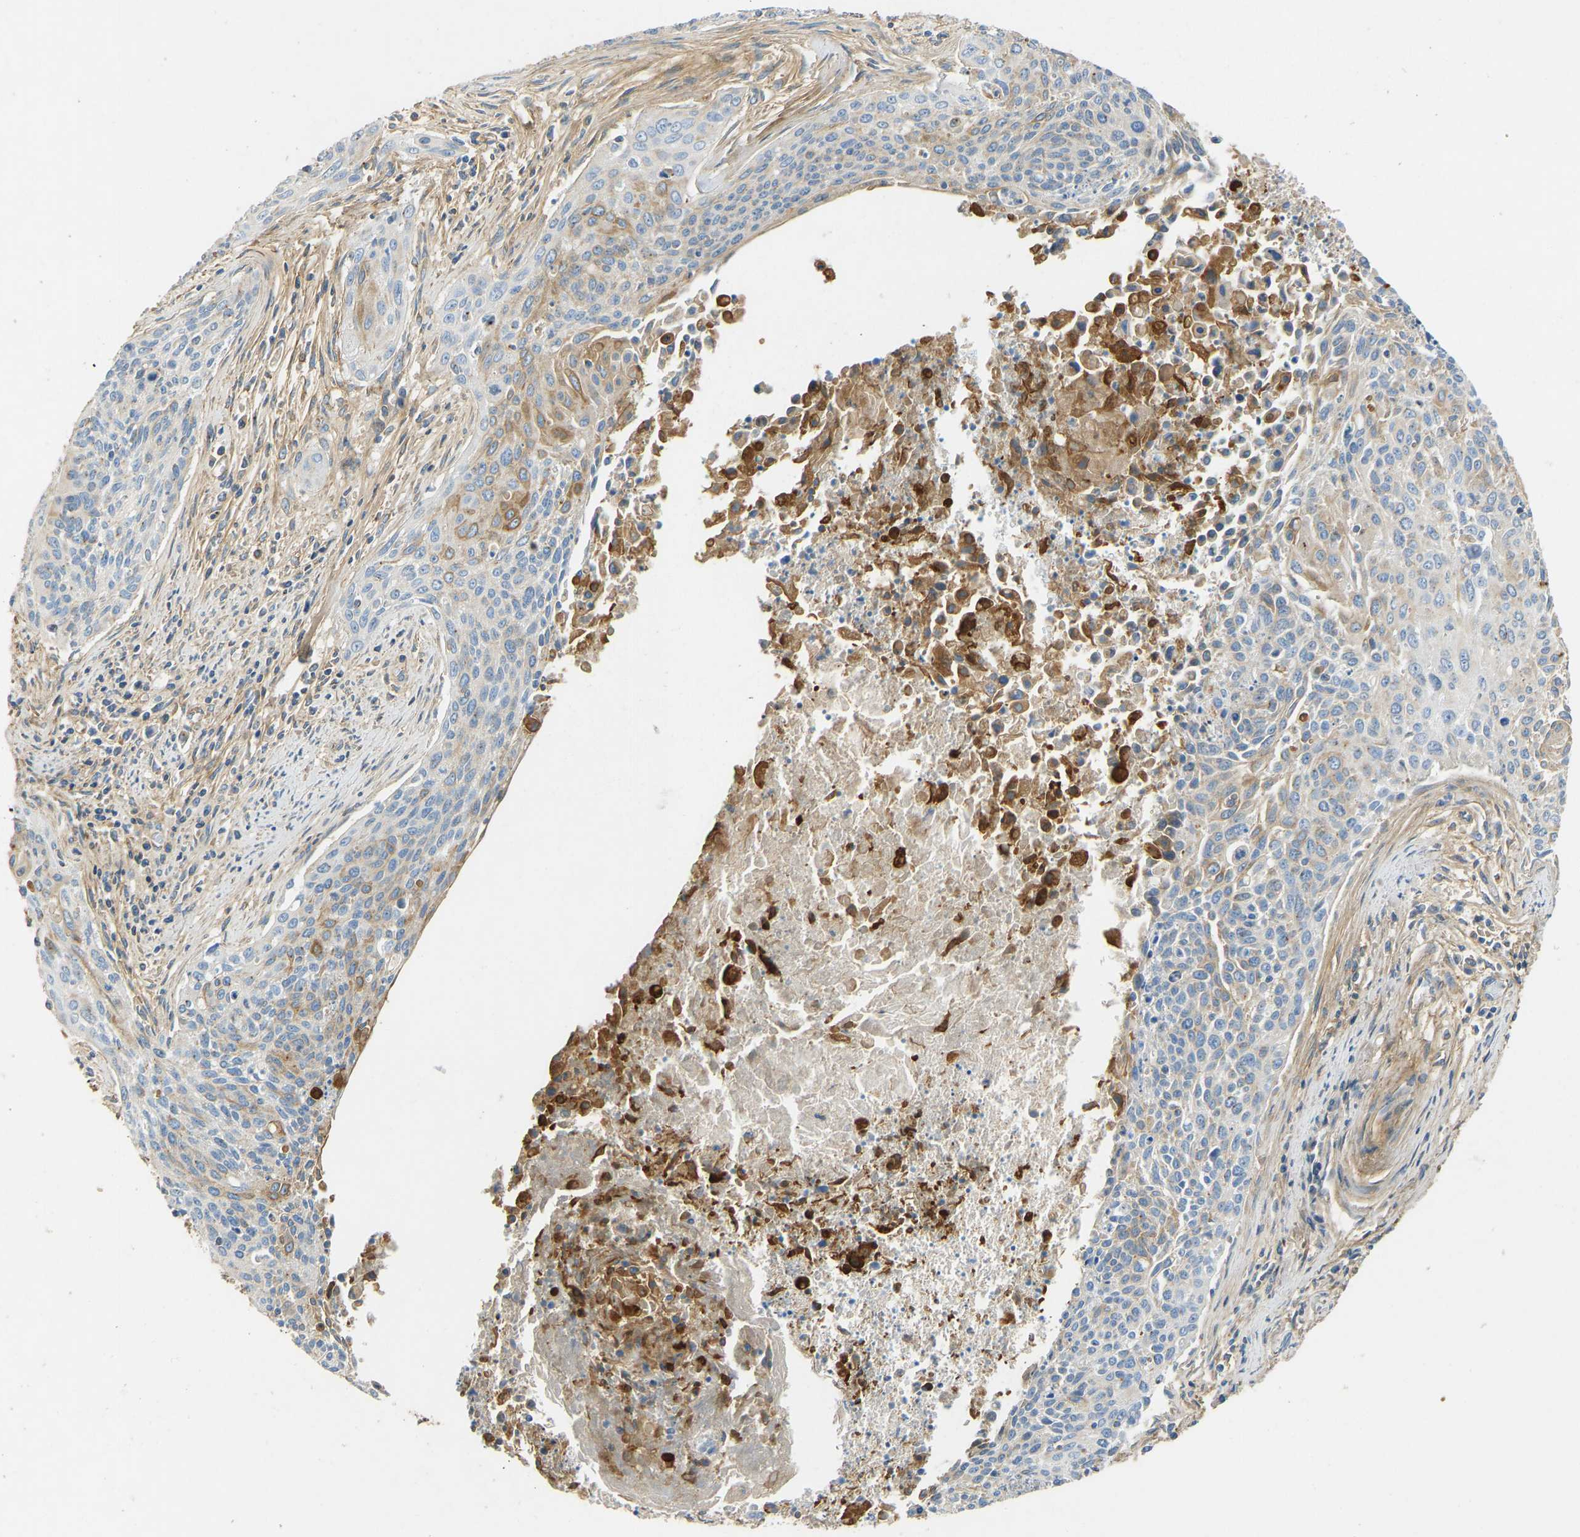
{"staining": {"intensity": "moderate", "quantity": "25%-75%", "location": "cytoplasmic/membranous"}, "tissue": "cervical cancer", "cell_type": "Tumor cells", "image_type": "cancer", "snomed": [{"axis": "morphology", "description": "Squamous cell carcinoma, NOS"}, {"axis": "topography", "description": "Cervix"}], "caption": "Immunohistochemical staining of human cervical cancer demonstrates moderate cytoplasmic/membranous protein staining in approximately 25%-75% of tumor cells. (Stains: DAB (3,3'-diaminobenzidine) in brown, nuclei in blue, Microscopy: brightfield microscopy at high magnification).", "gene": "TECTA", "patient": {"sex": "female", "age": 55}}